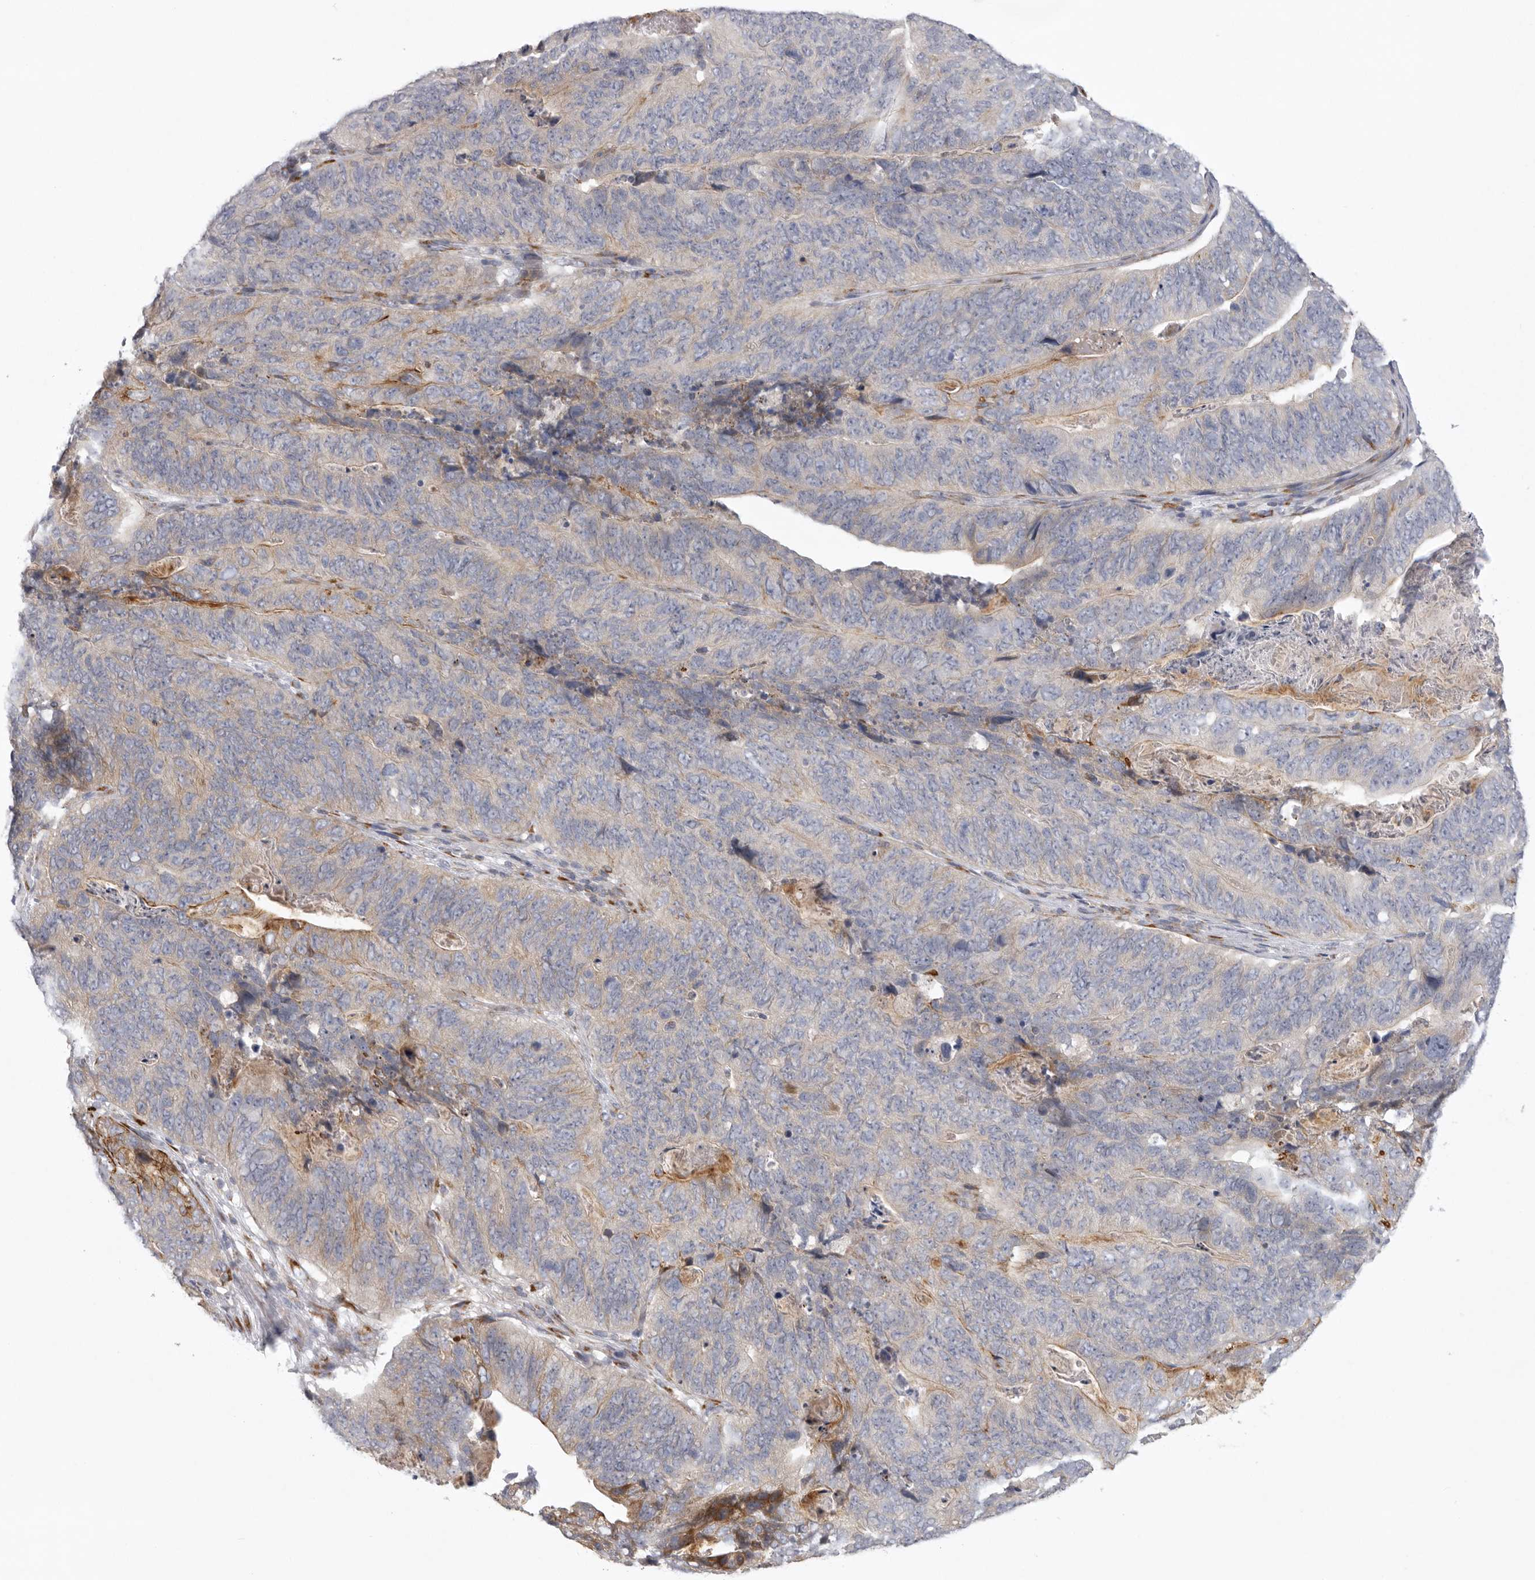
{"staining": {"intensity": "moderate", "quantity": "<25%", "location": "cytoplasmic/membranous"}, "tissue": "stomach cancer", "cell_type": "Tumor cells", "image_type": "cancer", "snomed": [{"axis": "morphology", "description": "Normal tissue, NOS"}, {"axis": "morphology", "description": "Adenocarcinoma, NOS"}, {"axis": "topography", "description": "Stomach"}], "caption": "Adenocarcinoma (stomach) stained with a brown dye demonstrates moderate cytoplasmic/membranous positive positivity in about <25% of tumor cells.", "gene": "USP24", "patient": {"sex": "female", "age": 89}}